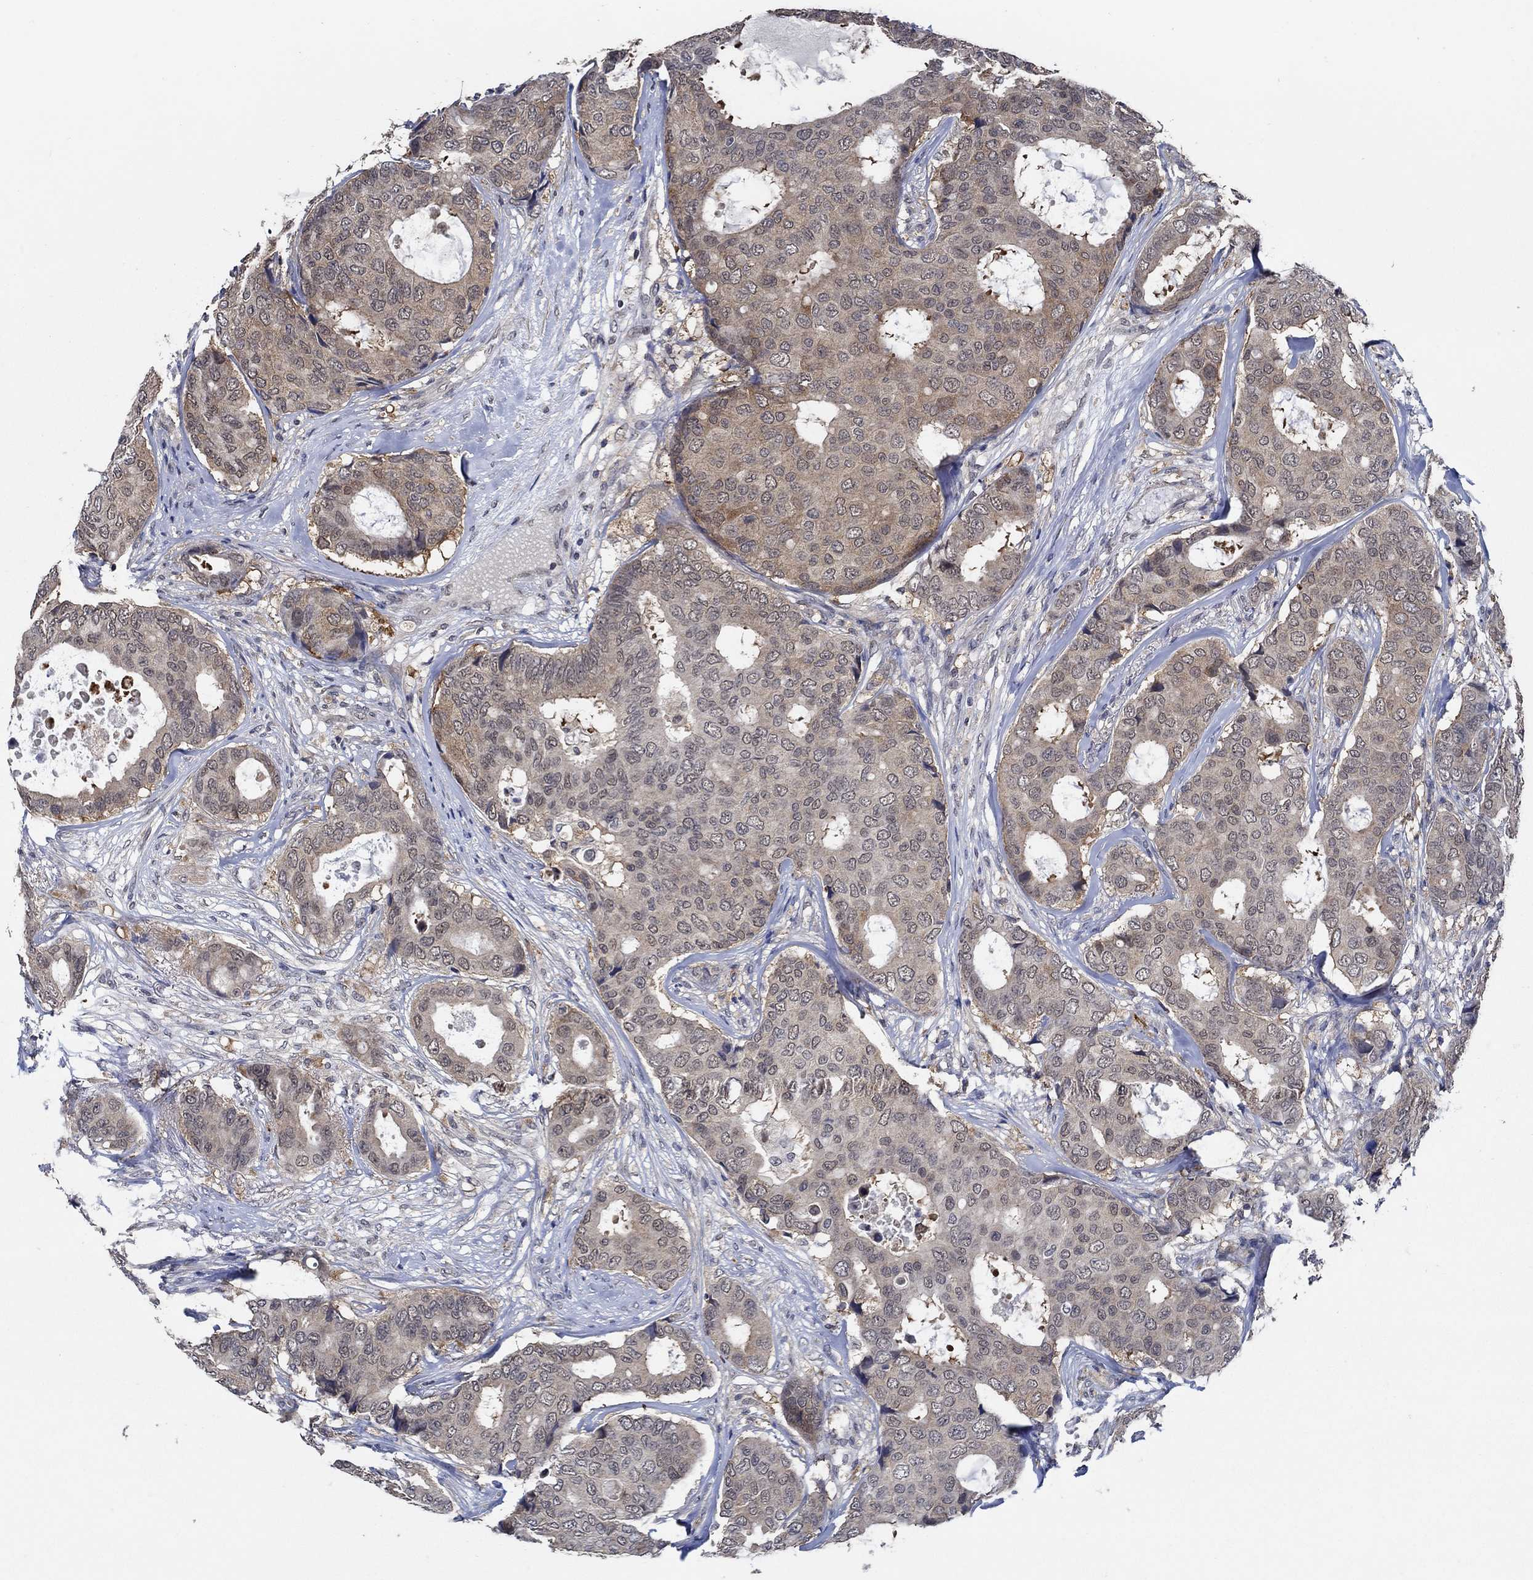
{"staining": {"intensity": "weak", "quantity": "25%-75%", "location": "cytoplasmic/membranous"}, "tissue": "breast cancer", "cell_type": "Tumor cells", "image_type": "cancer", "snomed": [{"axis": "morphology", "description": "Duct carcinoma"}, {"axis": "topography", "description": "Breast"}], "caption": "Breast cancer (invasive ductal carcinoma) tissue shows weak cytoplasmic/membranous expression in approximately 25%-75% of tumor cells, visualized by immunohistochemistry.", "gene": "DACT1", "patient": {"sex": "female", "age": 75}}